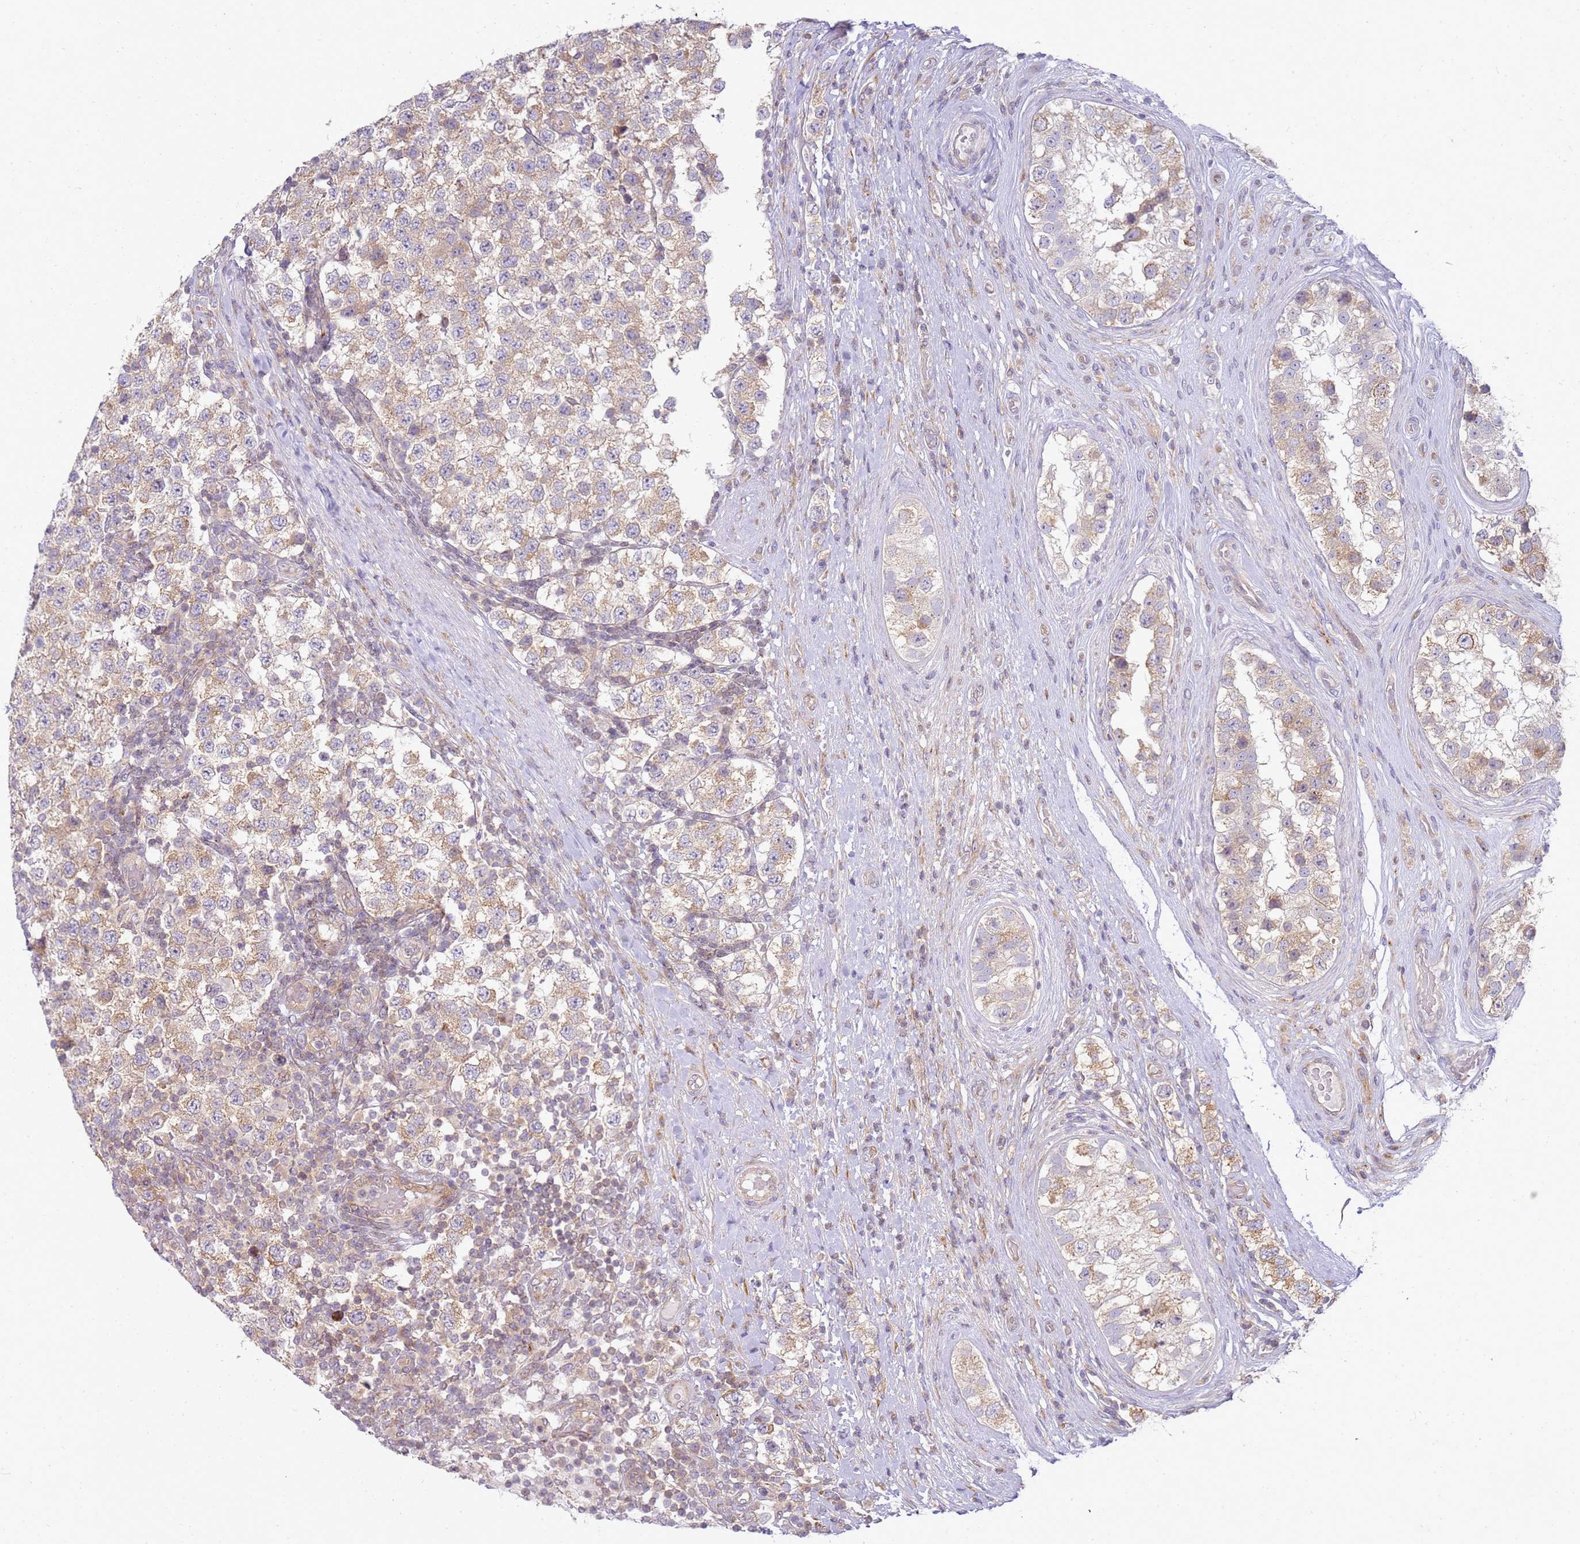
{"staining": {"intensity": "moderate", "quantity": ">75%", "location": "cytoplasmic/membranous"}, "tissue": "testis cancer", "cell_type": "Tumor cells", "image_type": "cancer", "snomed": [{"axis": "morphology", "description": "Seminoma, NOS"}, {"axis": "topography", "description": "Testis"}], "caption": "The histopathology image displays immunohistochemical staining of seminoma (testis). There is moderate cytoplasmic/membranous staining is seen in approximately >75% of tumor cells.", "gene": "GRAP", "patient": {"sex": "male", "age": 34}}